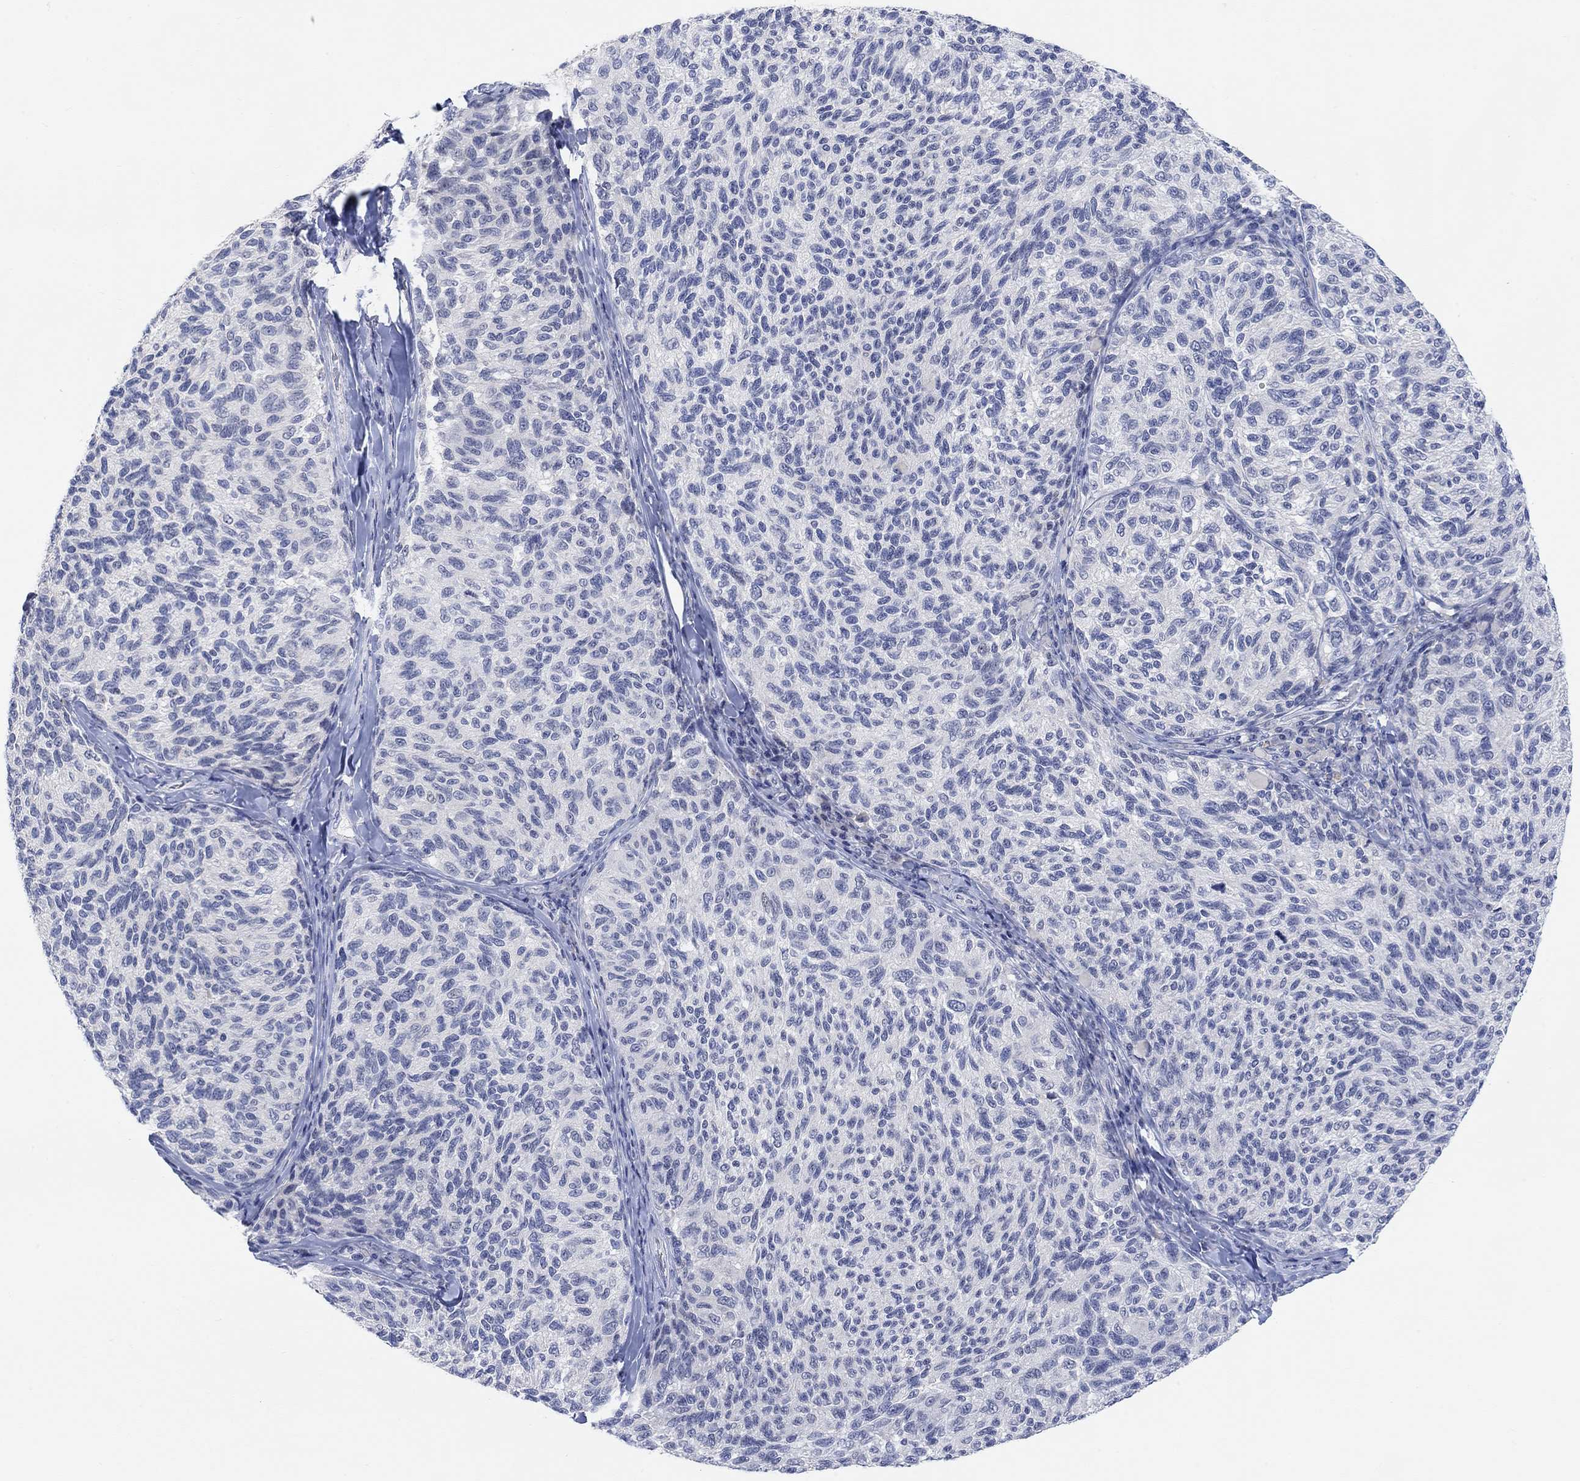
{"staining": {"intensity": "negative", "quantity": "none", "location": "none"}, "tissue": "melanoma", "cell_type": "Tumor cells", "image_type": "cancer", "snomed": [{"axis": "morphology", "description": "Malignant melanoma, NOS"}, {"axis": "topography", "description": "Skin"}], "caption": "Human malignant melanoma stained for a protein using immunohistochemistry demonstrates no positivity in tumor cells.", "gene": "ATP6V1E2", "patient": {"sex": "female", "age": 73}}